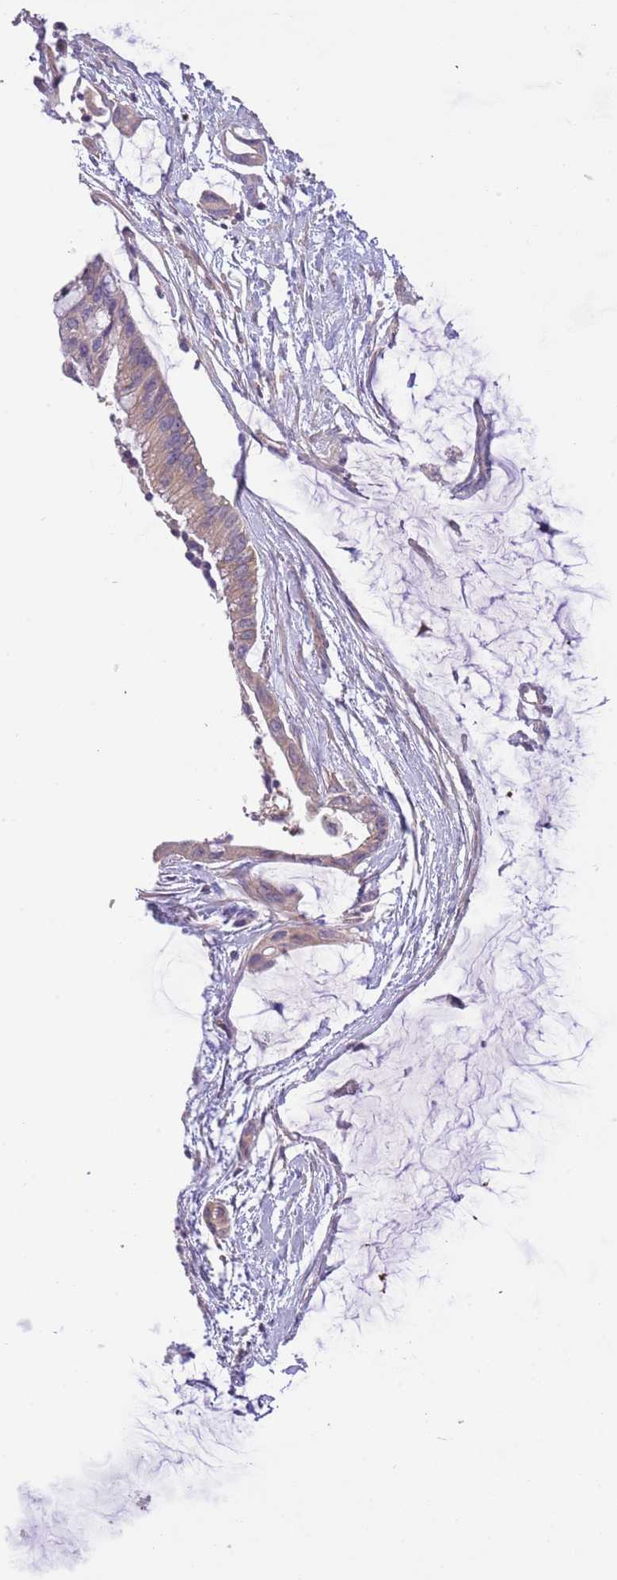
{"staining": {"intensity": "negative", "quantity": "none", "location": "none"}, "tissue": "ovarian cancer", "cell_type": "Tumor cells", "image_type": "cancer", "snomed": [{"axis": "morphology", "description": "Cystadenocarcinoma, mucinous, NOS"}, {"axis": "topography", "description": "Ovary"}], "caption": "A histopathology image of ovarian cancer stained for a protein displays no brown staining in tumor cells.", "gene": "ZNF658", "patient": {"sex": "female", "age": 39}}